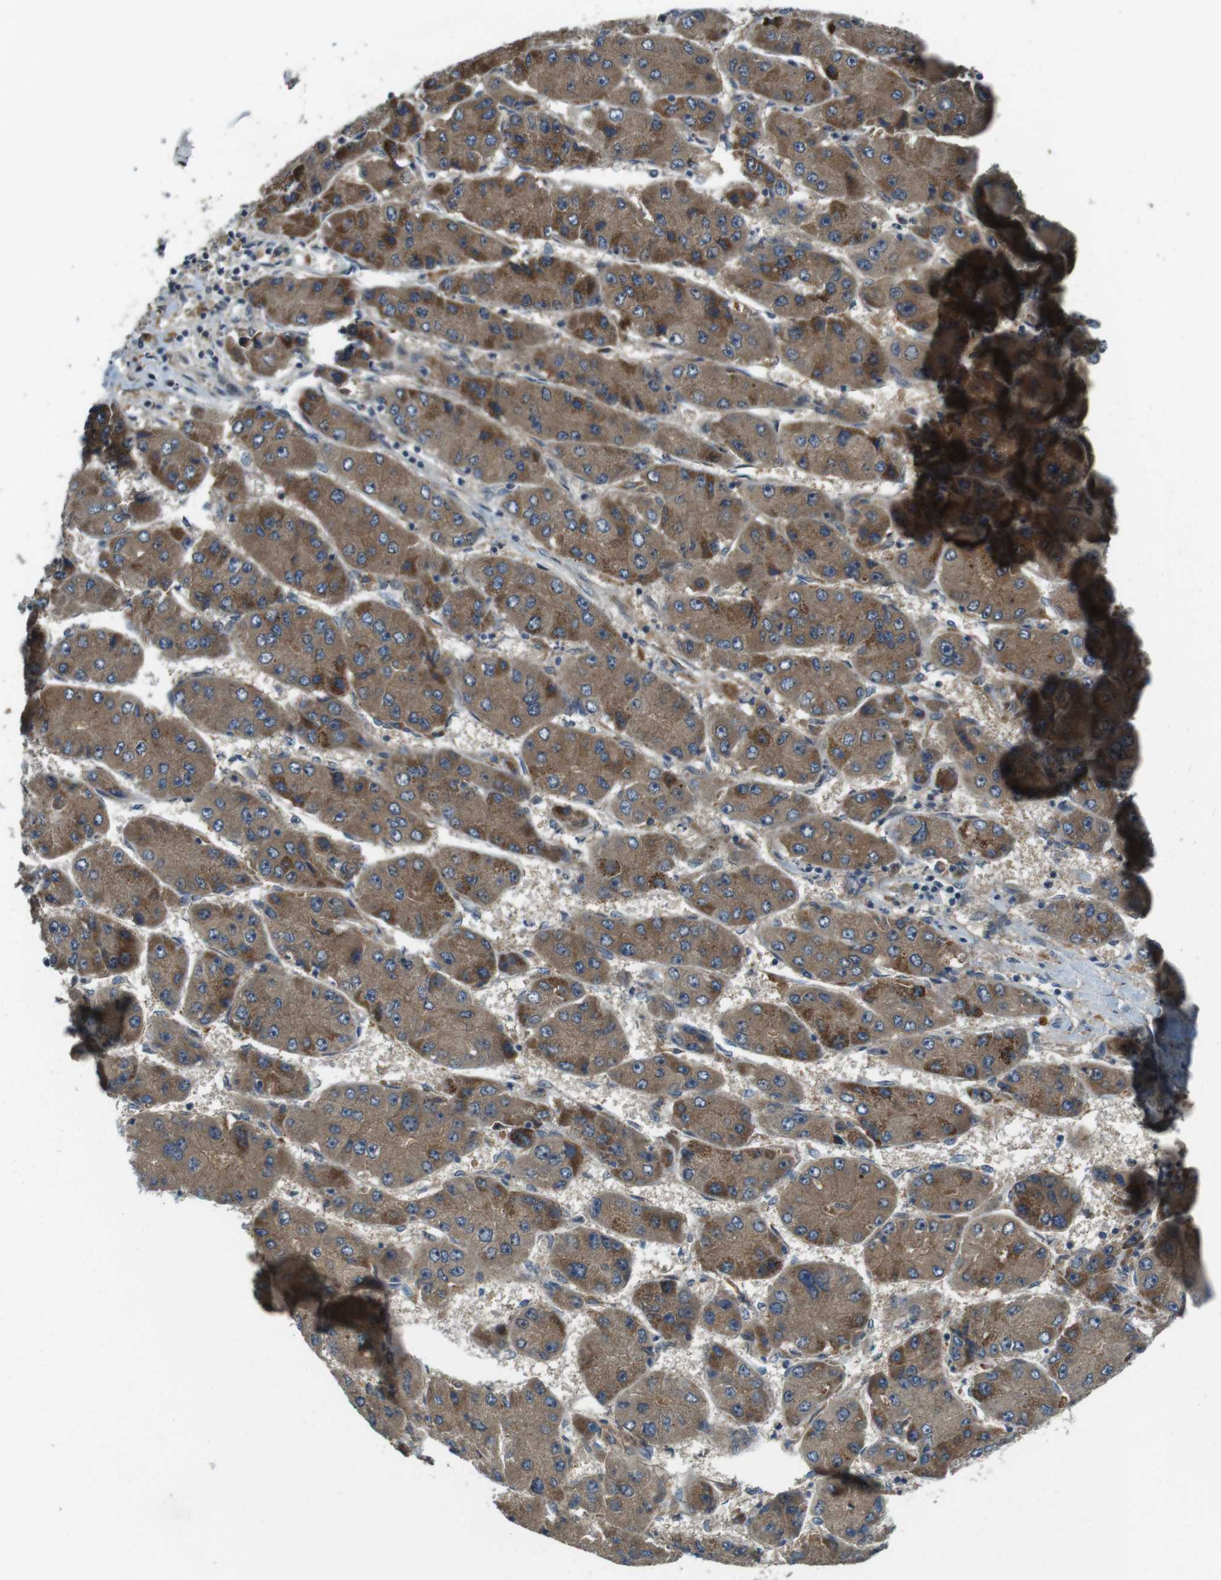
{"staining": {"intensity": "moderate", "quantity": ">75%", "location": "cytoplasmic/membranous"}, "tissue": "liver cancer", "cell_type": "Tumor cells", "image_type": "cancer", "snomed": [{"axis": "morphology", "description": "Carcinoma, Hepatocellular, NOS"}, {"axis": "topography", "description": "Liver"}], "caption": "Moderate cytoplasmic/membranous expression is appreciated in approximately >75% of tumor cells in liver hepatocellular carcinoma.", "gene": "IFFO2", "patient": {"sex": "female", "age": 61}}